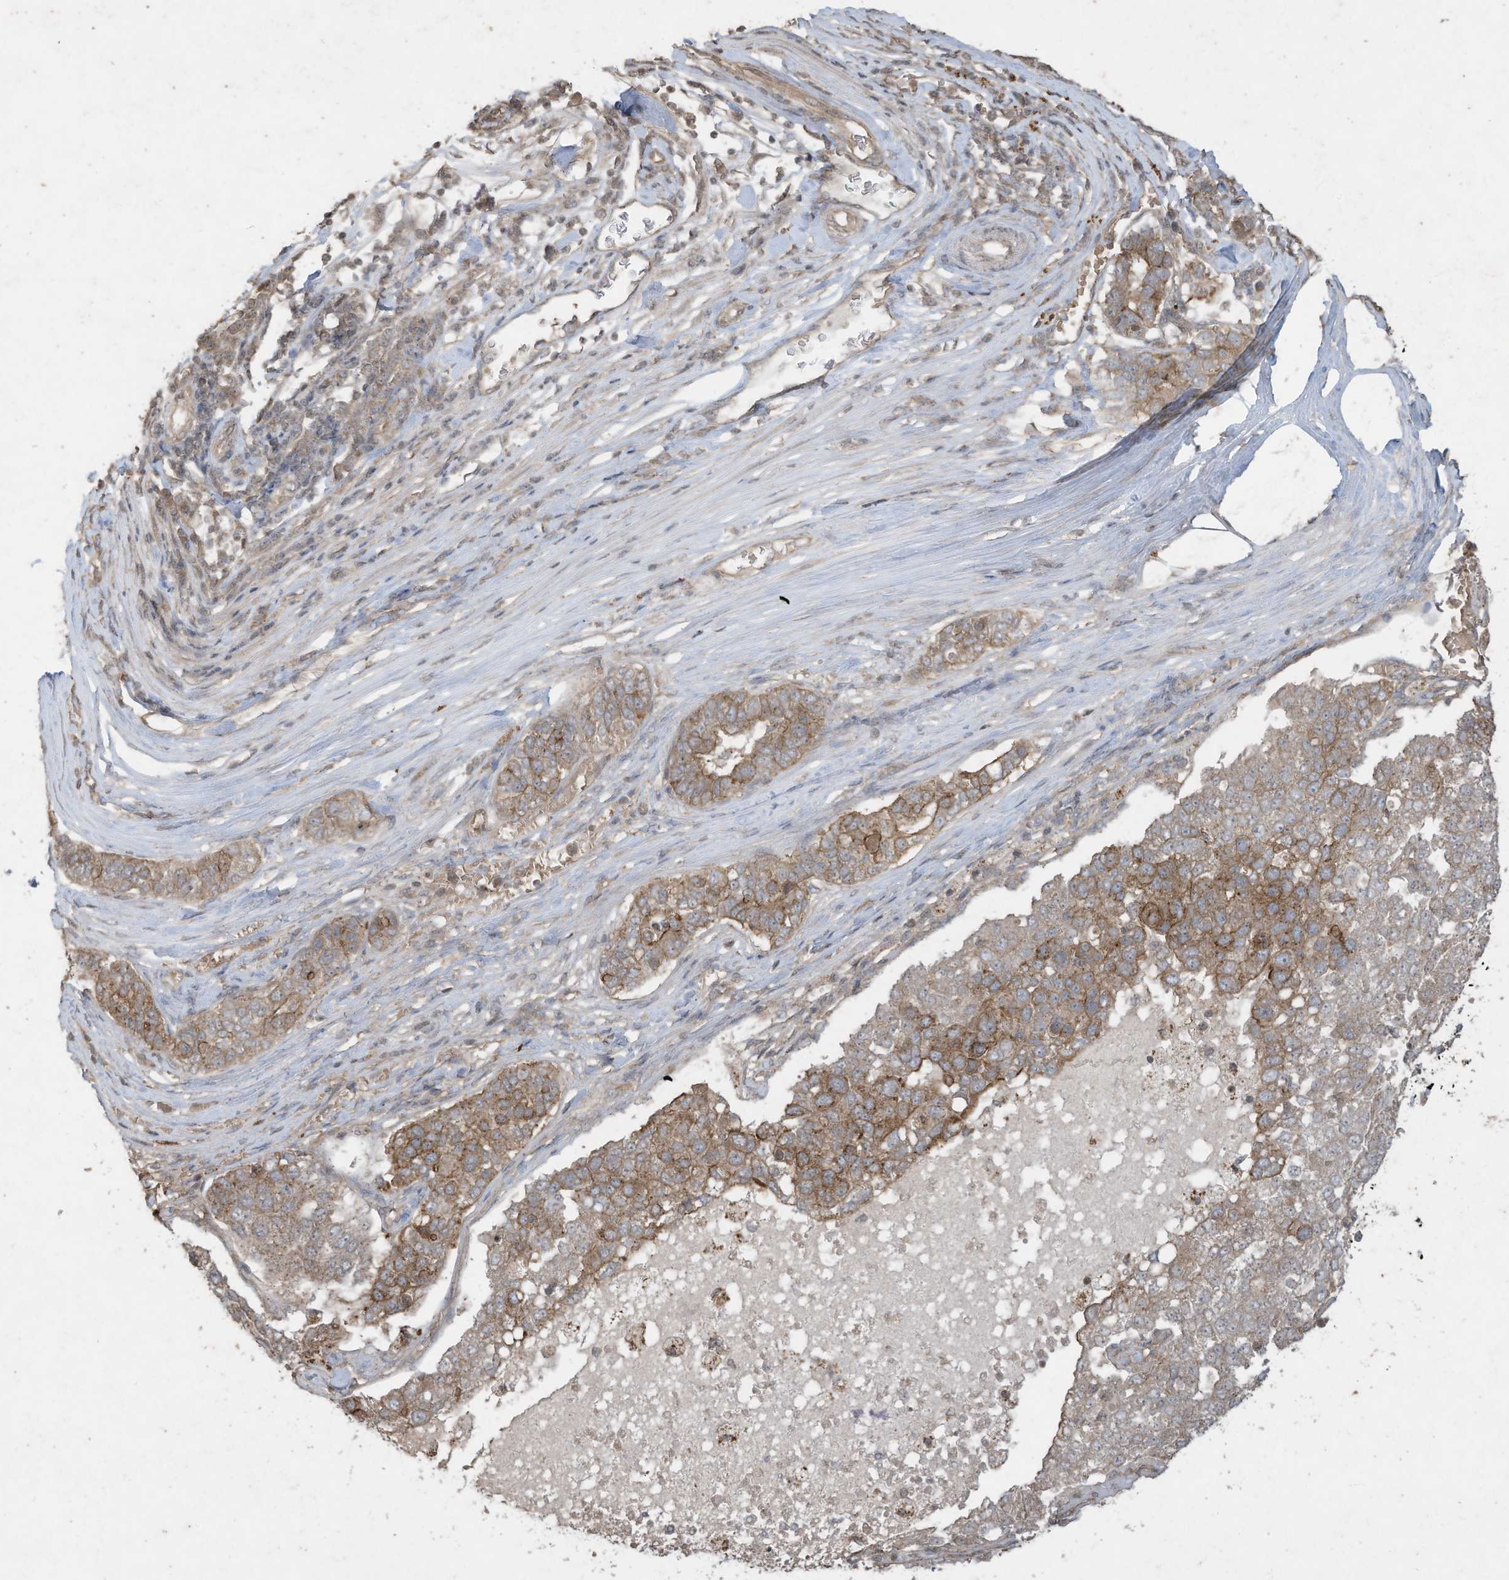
{"staining": {"intensity": "moderate", "quantity": "25%-75%", "location": "cytoplasmic/membranous"}, "tissue": "pancreatic cancer", "cell_type": "Tumor cells", "image_type": "cancer", "snomed": [{"axis": "morphology", "description": "Adenocarcinoma, NOS"}, {"axis": "topography", "description": "Pancreas"}], "caption": "Human pancreatic cancer (adenocarcinoma) stained with a protein marker demonstrates moderate staining in tumor cells.", "gene": "MATN2", "patient": {"sex": "female", "age": 61}}